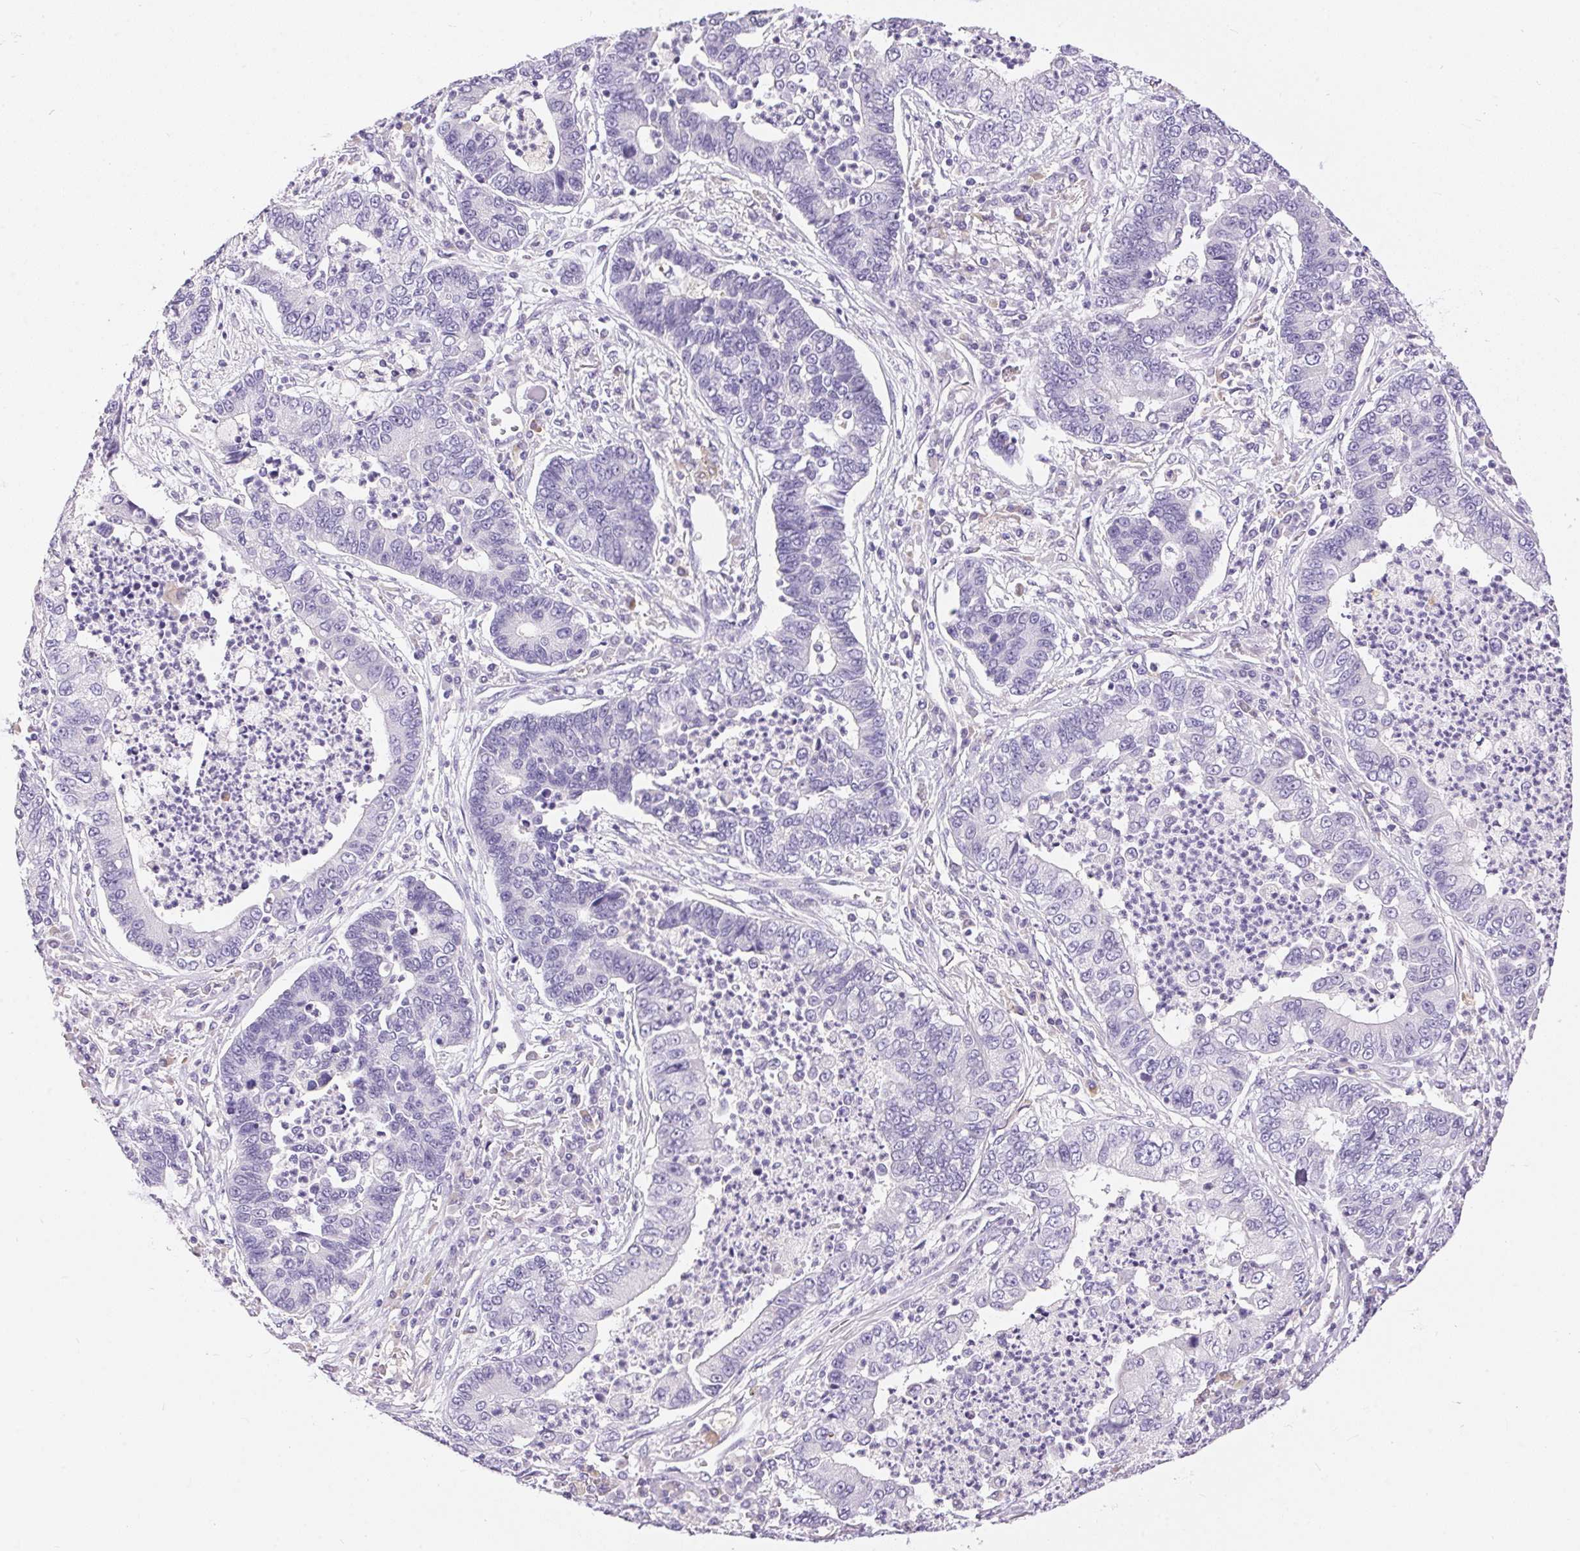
{"staining": {"intensity": "negative", "quantity": "none", "location": "none"}, "tissue": "lung cancer", "cell_type": "Tumor cells", "image_type": "cancer", "snomed": [{"axis": "morphology", "description": "Adenocarcinoma, NOS"}, {"axis": "topography", "description": "Lung"}], "caption": "The IHC photomicrograph has no significant expression in tumor cells of lung cancer tissue.", "gene": "PNLIPRP3", "patient": {"sex": "female", "age": 57}}